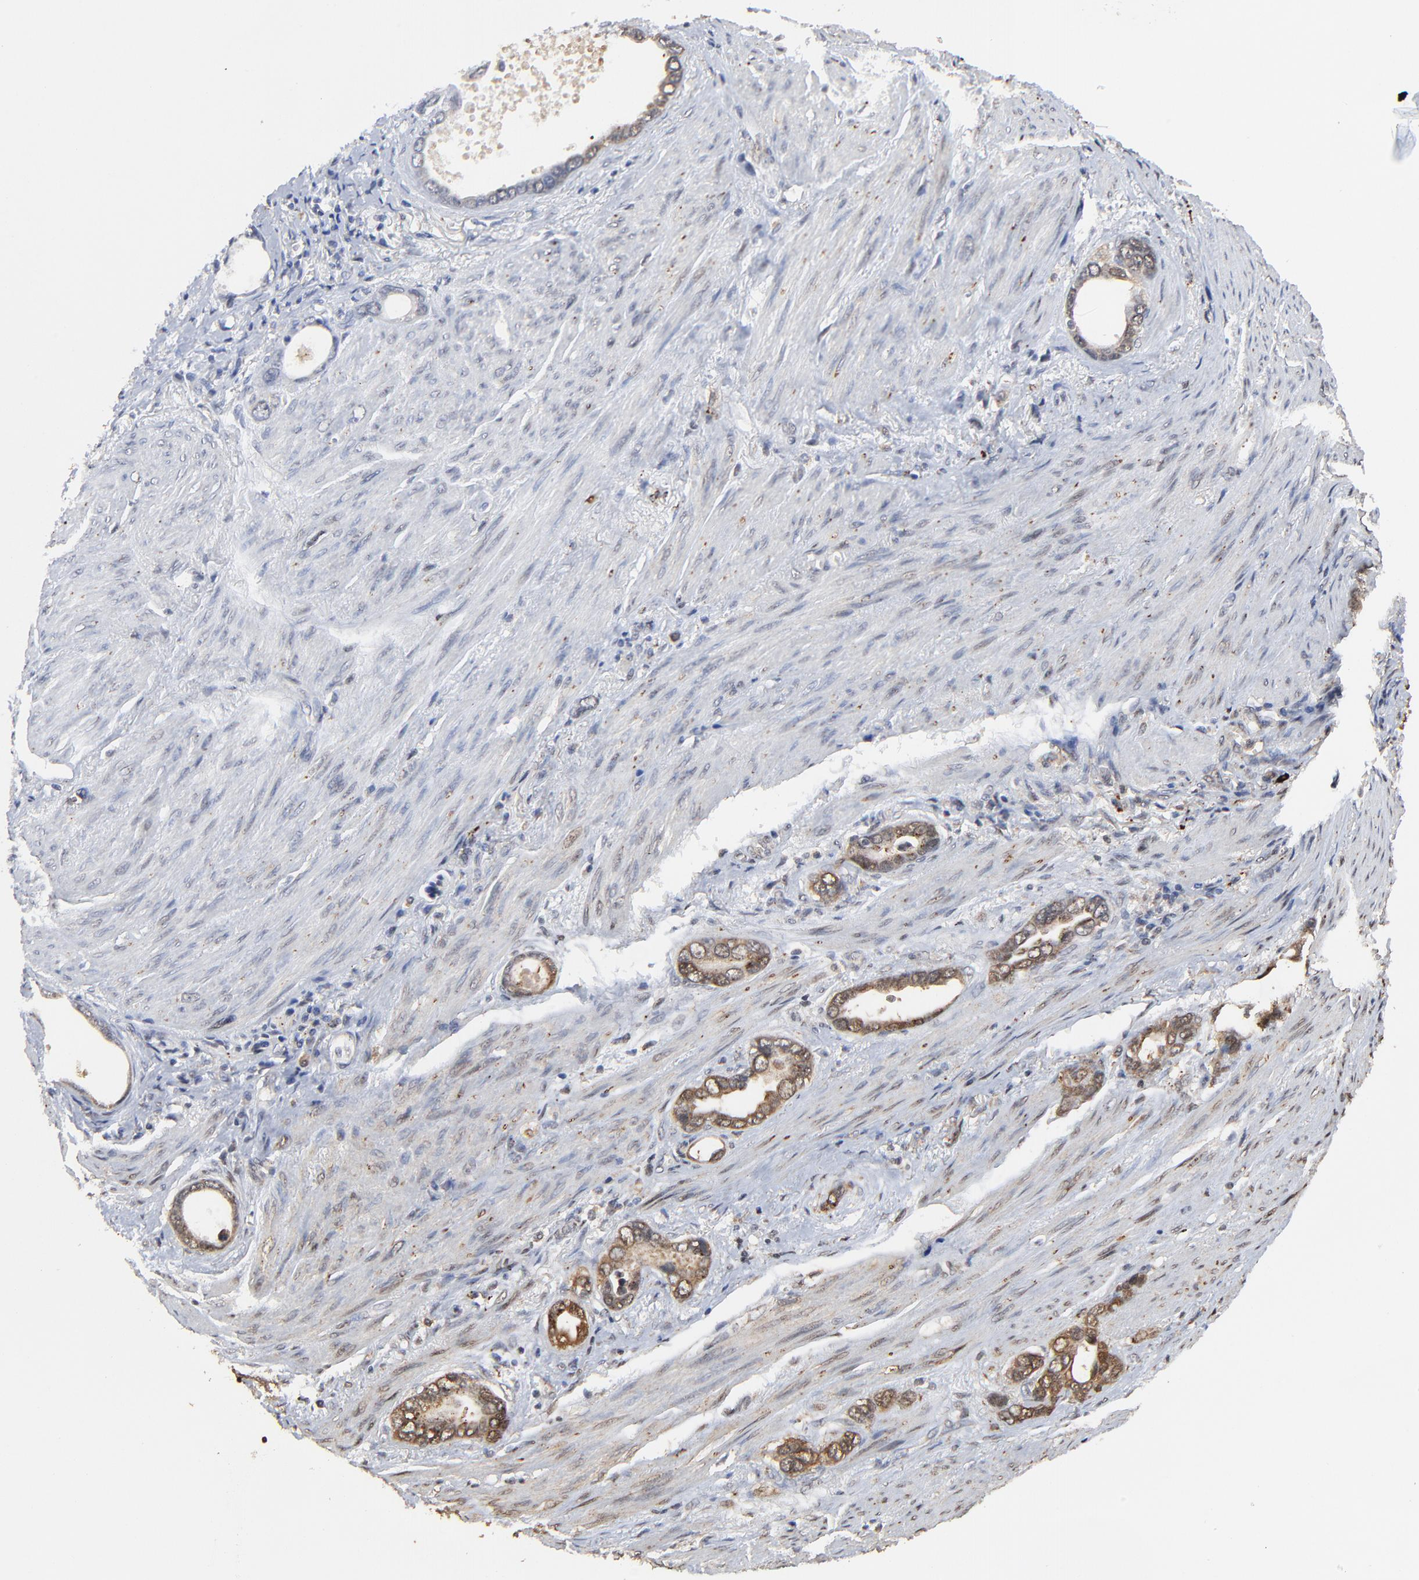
{"staining": {"intensity": "moderate", "quantity": ">75%", "location": "cytoplasmic/membranous"}, "tissue": "stomach cancer", "cell_type": "Tumor cells", "image_type": "cancer", "snomed": [{"axis": "morphology", "description": "Adenocarcinoma, NOS"}, {"axis": "topography", "description": "Stomach"}], "caption": "Protein positivity by IHC demonstrates moderate cytoplasmic/membranous staining in about >75% of tumor cells in stomach adenocarcinoma. (DAB IHC, brown staining for protein, blue staining for nuclei).", "gene": "LGALS3", "patient": {"sex": "male", "age": 78}}